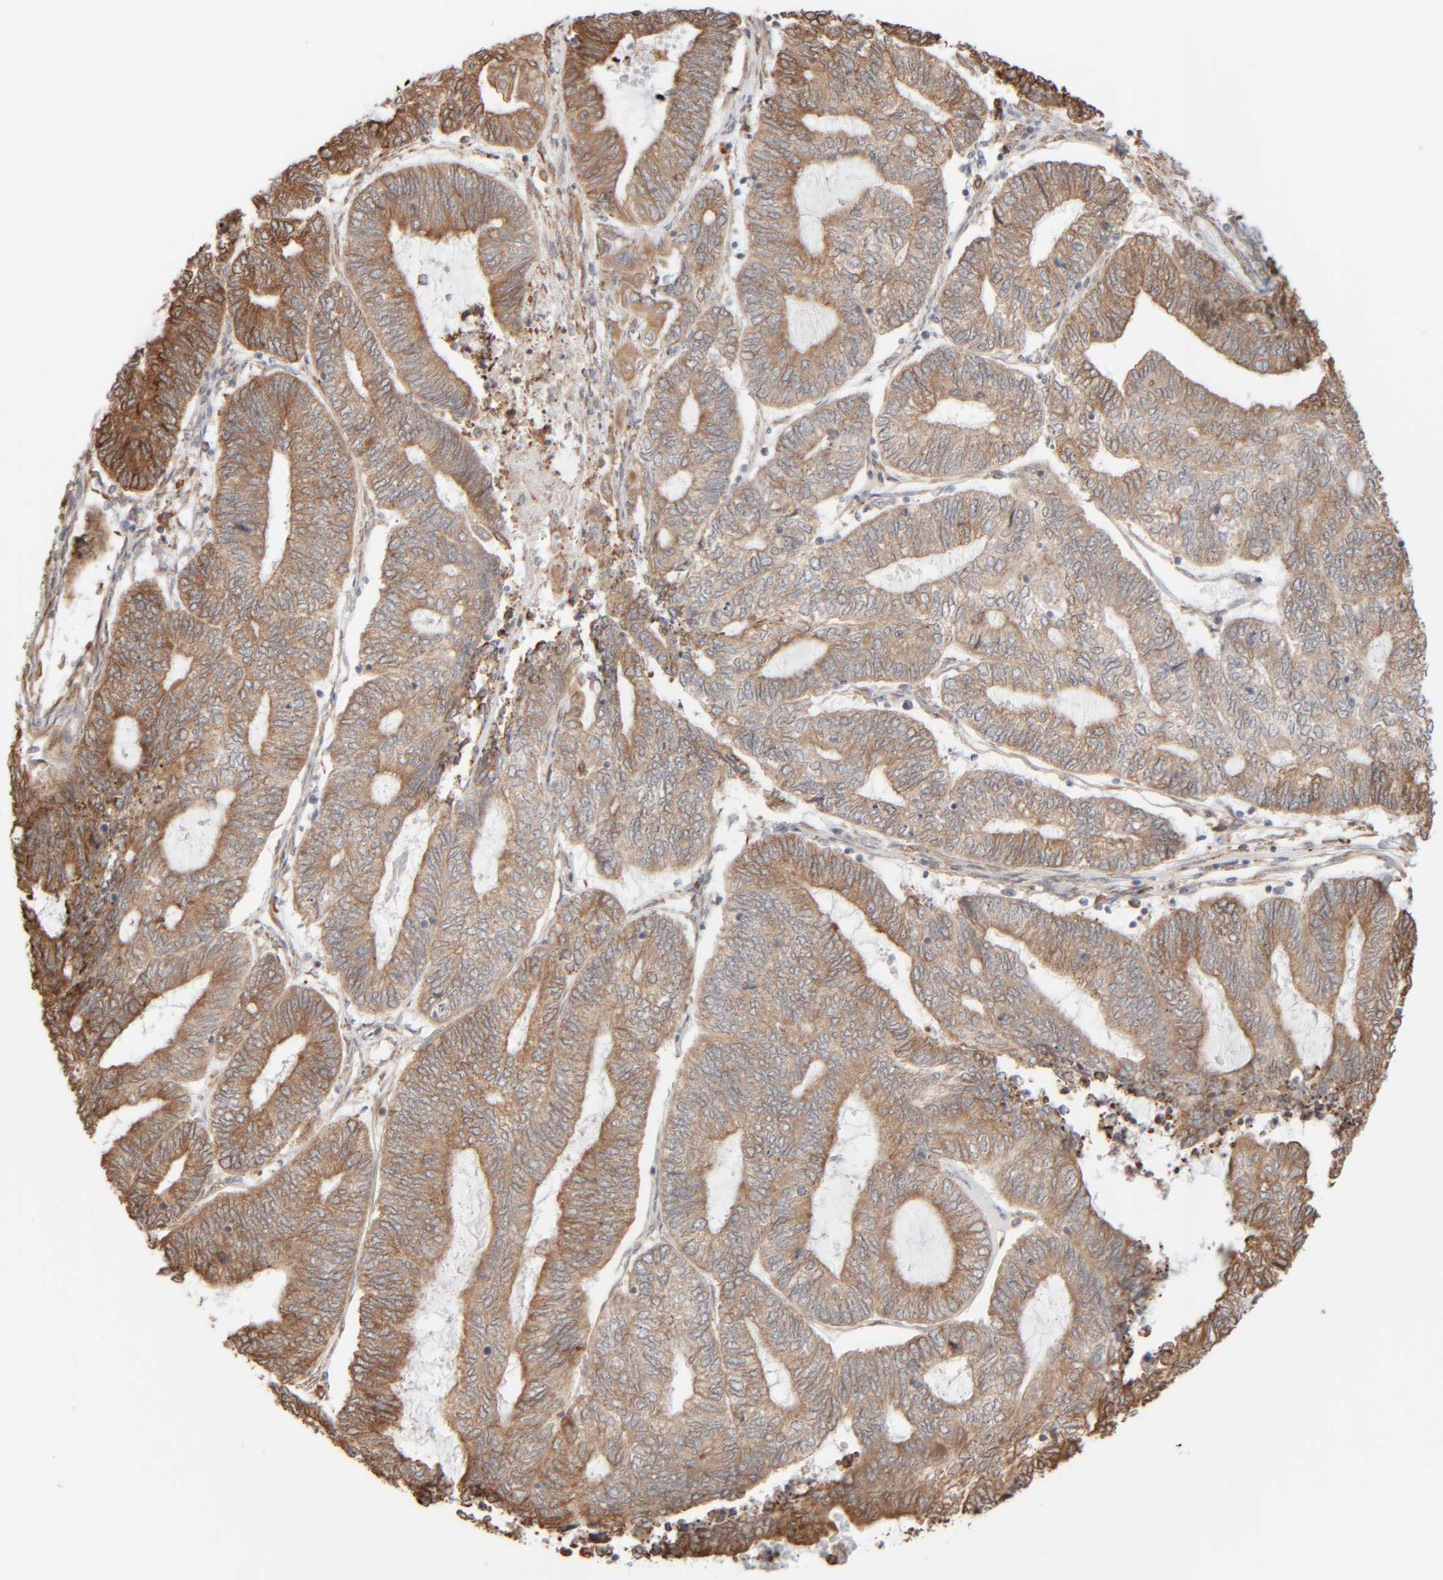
{"staining": {"intensity": "moderate", "quantity": ">75%", "location": "cytoplasmic/membranous"}, "tissue": "endometrial cancer", "cell_type": "Tumor cells", "image_type": "cancer", "snomed": [{"axis": "morphology", "description": "Adenocarcinoma, NOS"}, {"axis": "topography", "description": "Uterus"}, {"axis": "topography", "description": "Endometrium"}], "caption": "Immunohistochemical staining of endometrial cancer (adenocarcinoma) reveals medium levels of moderate cytoplasmic/membranous positivity in approximately >75% of tumor cells.", "gene": "INTS1", "patient": {"sex": "female", "age": 70}}